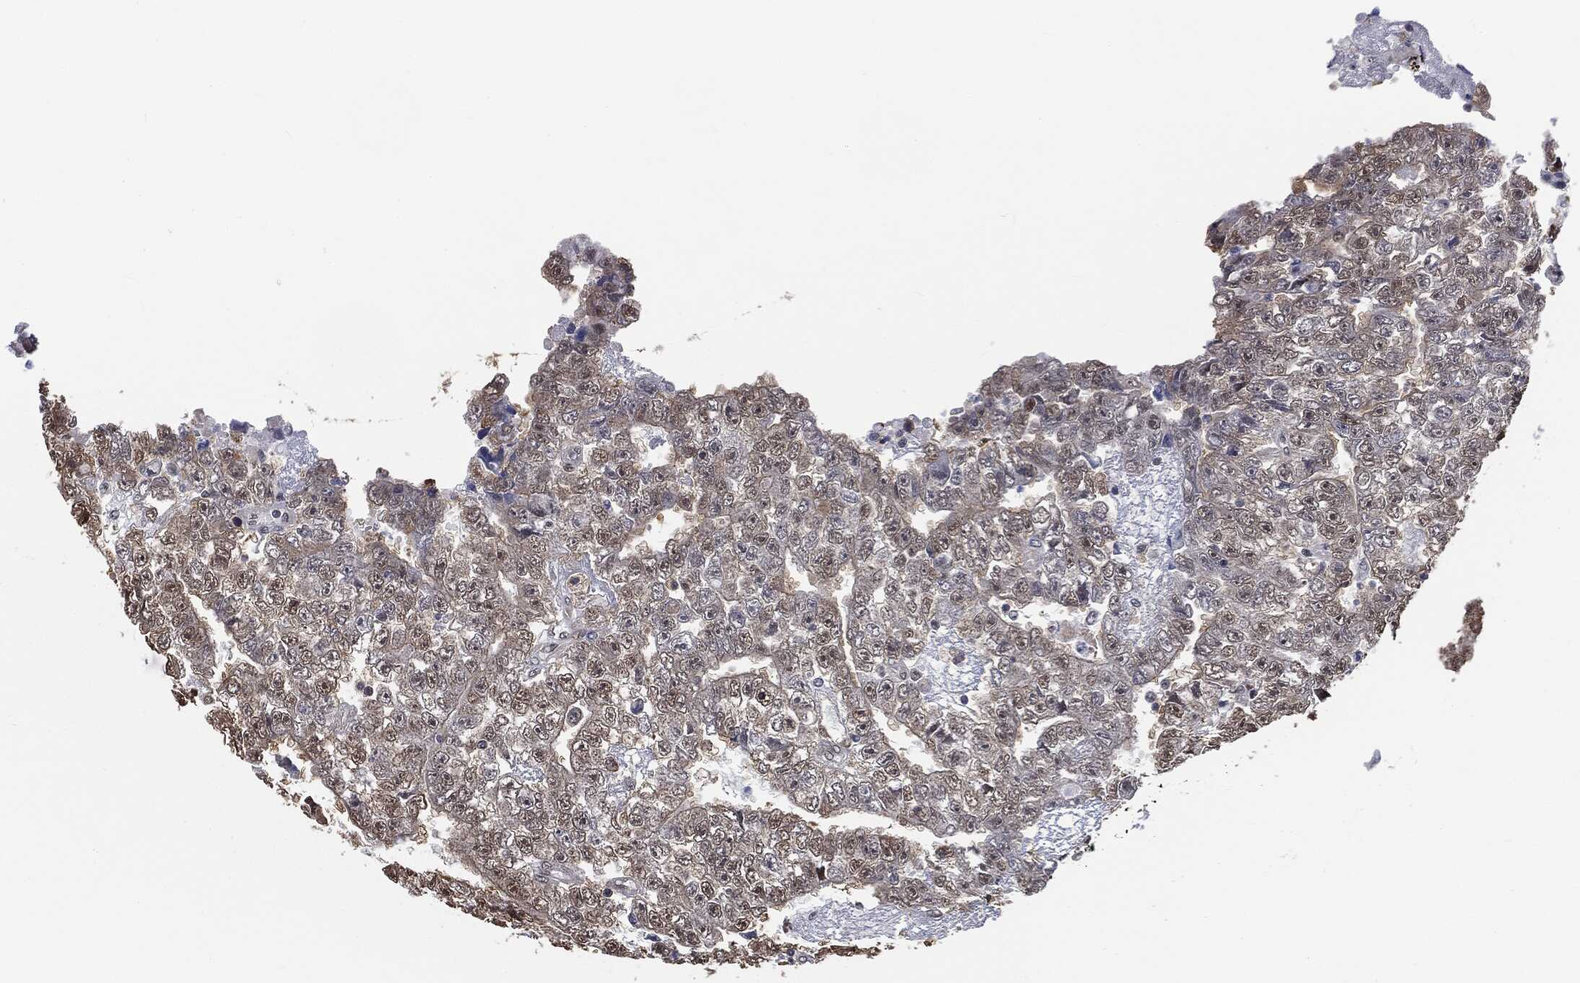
{"staining": {"intensity": "negative", "quantity": "none", "location": "none"}, "tissue": "testis cancer", "cell_type": "Tumor cells", "image_type": "cancer", "snomed": [{"axis": "morphology", "description": "Carcinoma, Embryonal, NOS"}, {"axis": "topography", "description": "Testis"}], "caption": "This photomicrograph is of testis embryonal carcinoma stained with immunohistochemistry to label a protein in brown with the nuclei are counter-stained blue. There is no positivity in tumor cells. The staining is performed using DAB (3,3'-diaminobenzidine) brown chromogen with nuclei counter-stained in using hematoxylin.", "gene": "SHLD2", "patient": {"sex": "male", "age": 25}}